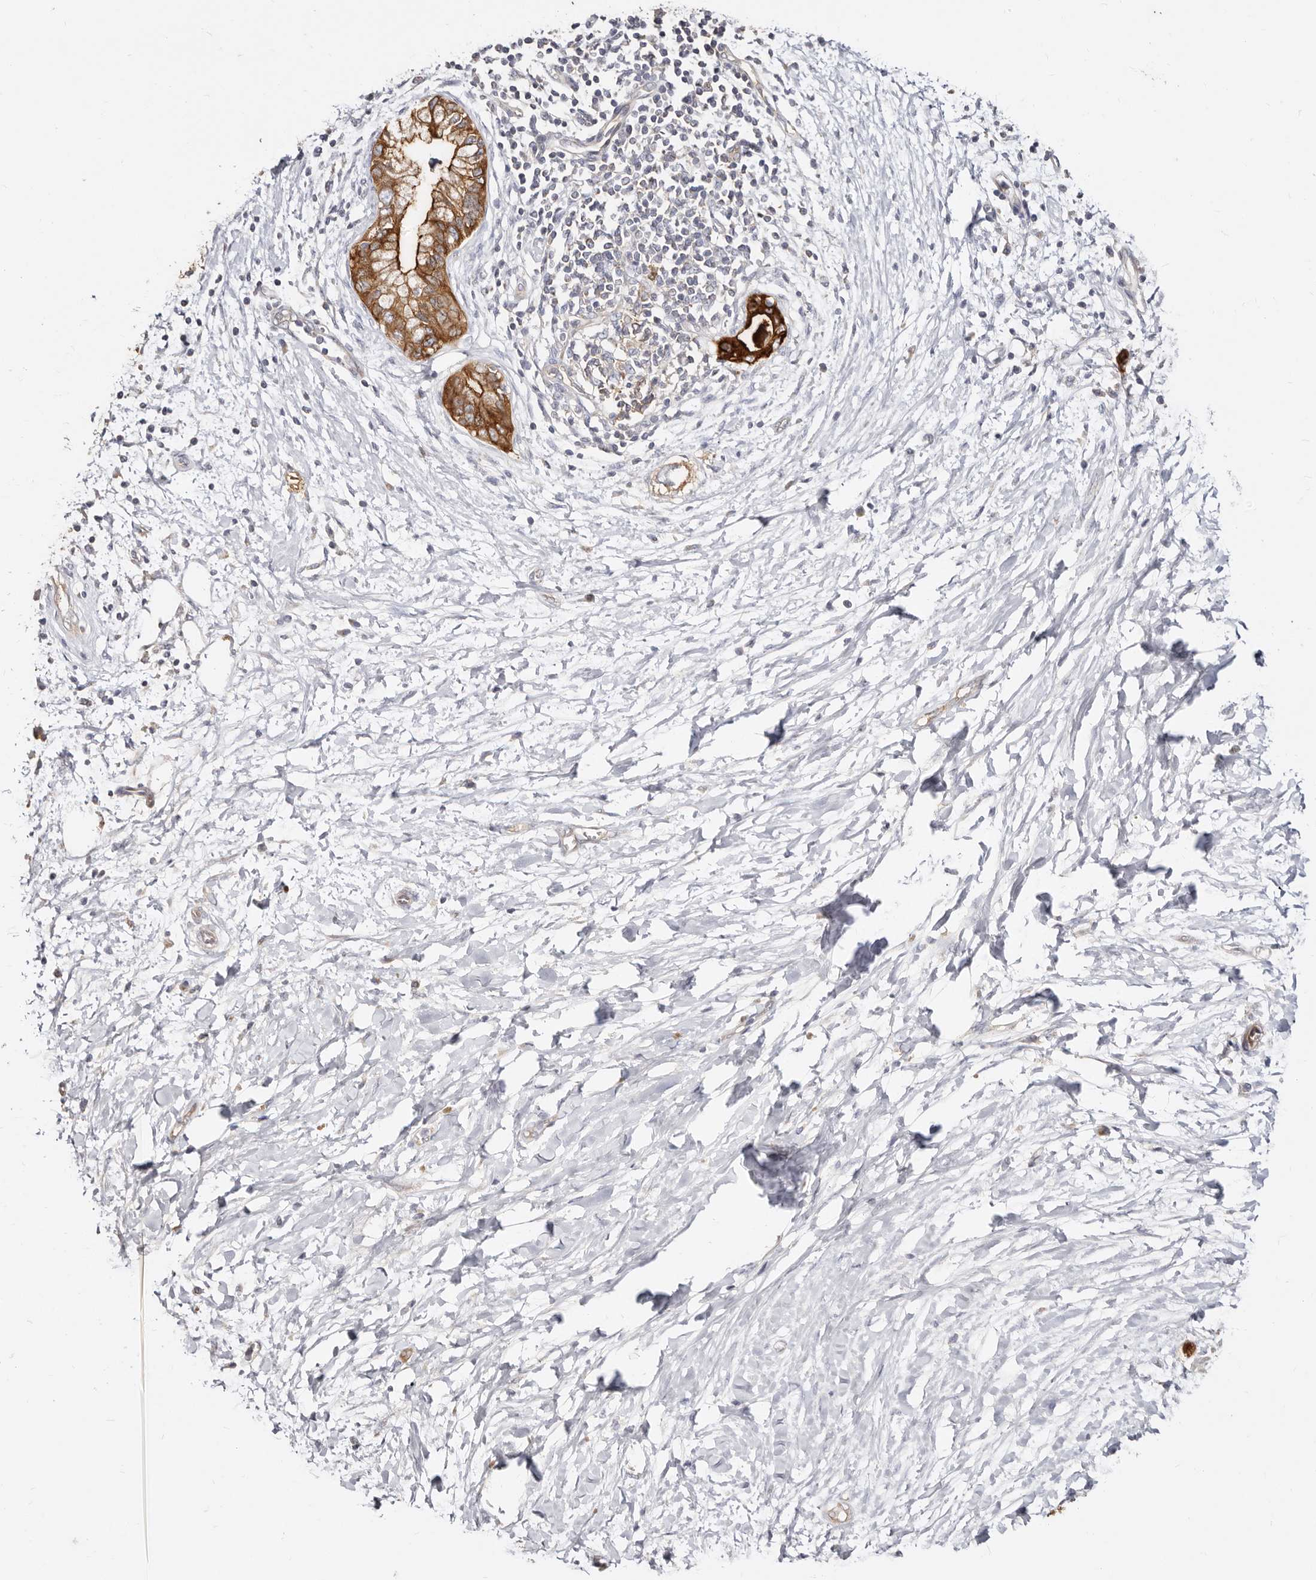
{"staining": {"intensity": "strong", "quantity": ">75%", "location": "cytoplasmic/membranous"}, "tissue": "pancreatic cancer", "cell_type": "Tumor cells", "image_type": "cancer", "snomed": [{"axis": "morphology", "description": "Normal tissue, NOS"}, {"axis": "morphology", "description": "Adenocarcinoma, NOS"}, {"axis": "topography", "description": "Pancreas"}, {"axis": "topography", "description": "Peripheral nerve tissue"}], "caption": "A brown stain labels strong cytoplasmic/membranous positivity of a protein in human adenocarcinoma (pancreatic) tumor cells. (DAB IHC with brightfield microscopy, high magnification).", "gene": "BAIAP2L1", "patient": {"sex": "male", "age": 59}}